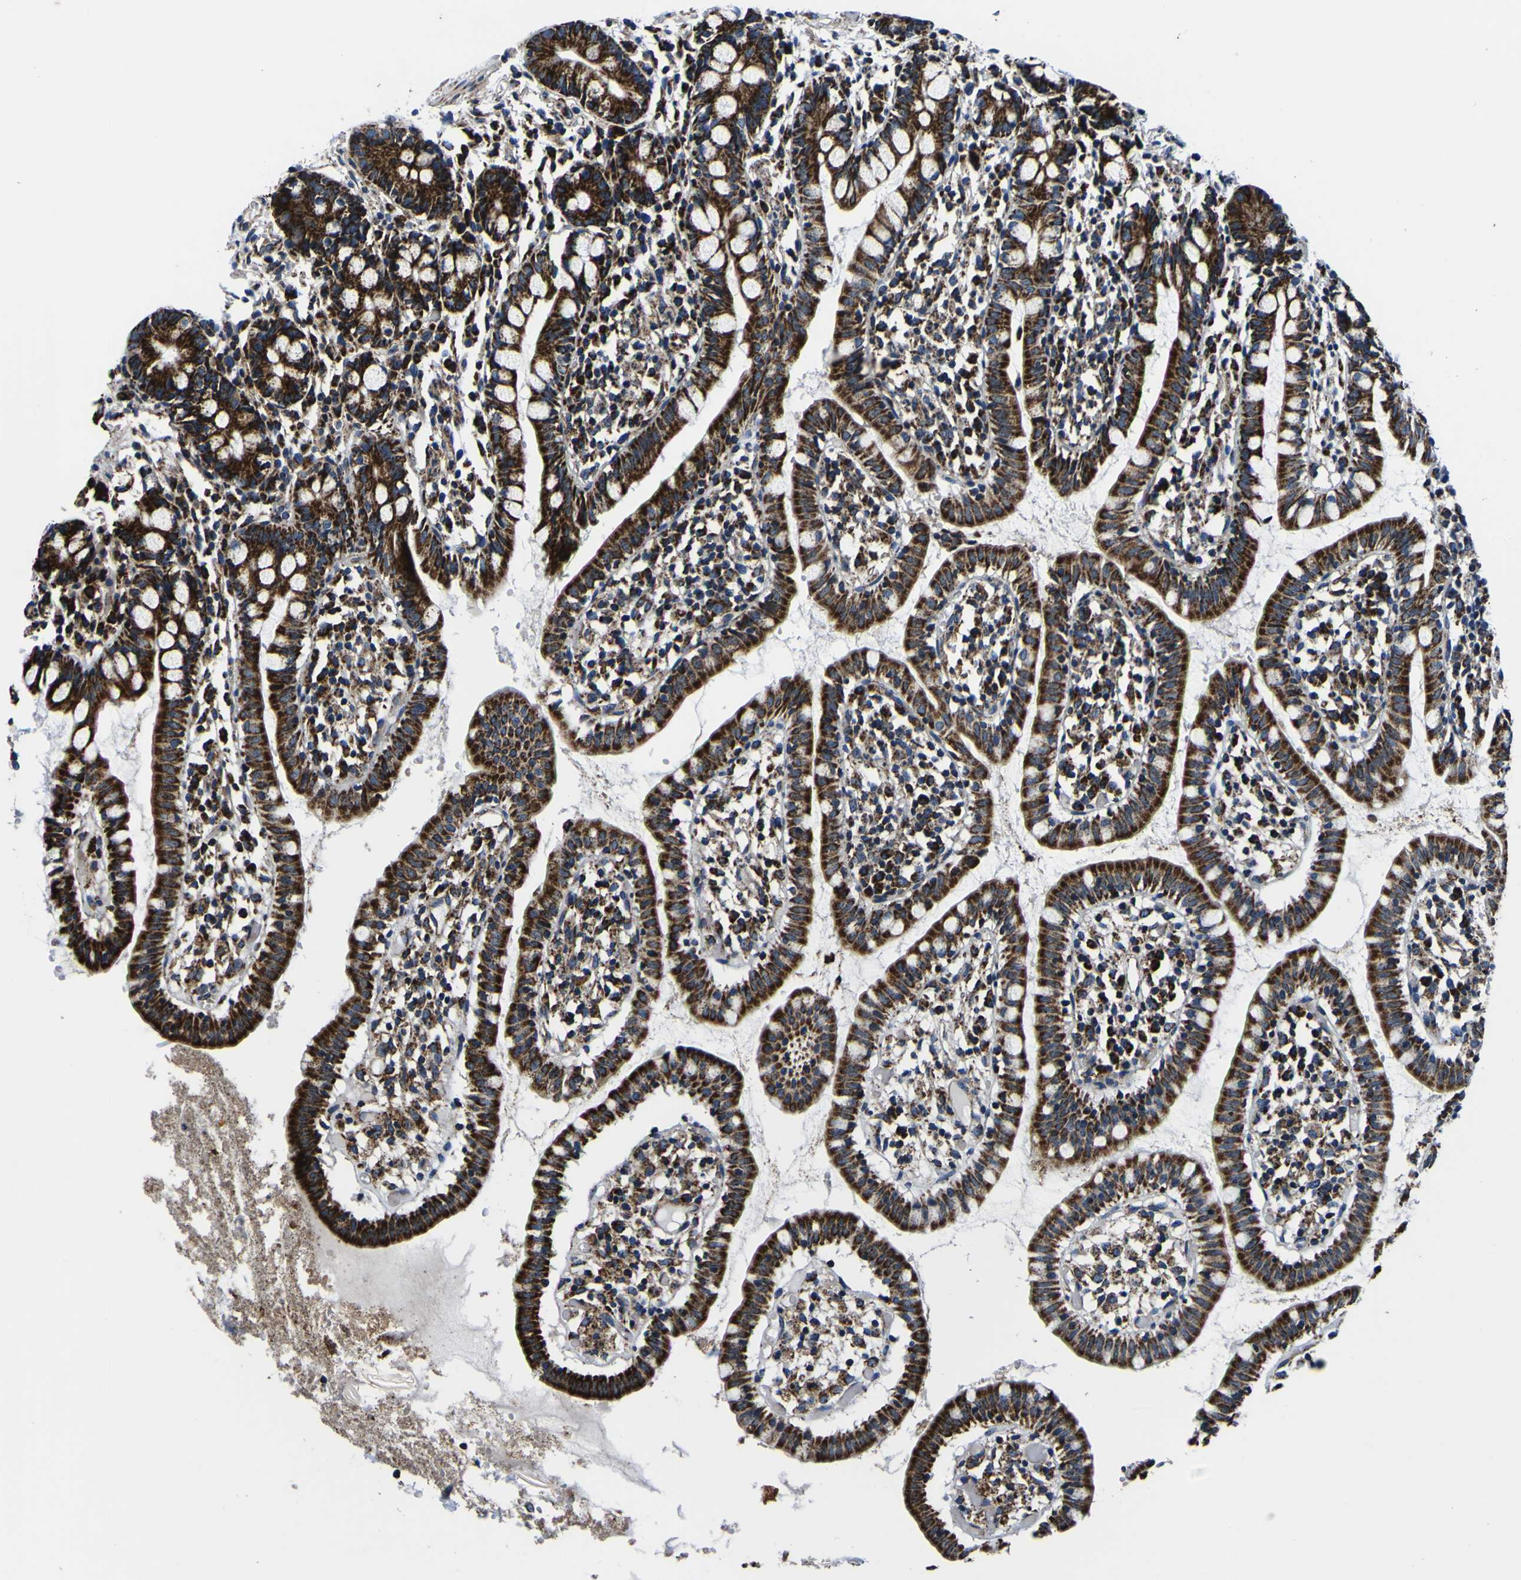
{"staining": {"intensity": "strong", "quantity": ">75%", "location": "cytoplasmic/membranous"}, "tissue": "small intestine", "cell_type": "Glandular cells", "image_type": "normal", "snomed": [{"axis": "morphology", "description": "Normal tissue, NOS"}, {"axis": "morphology", "description": "Cystadenocarcinoma, serous, Metastatic site"}, {"axis": "topography", "description": "Small intestine"}], "caption": "Glandular cells demonstrate strong cytoplasmic/membranous staining in about >75% of cells in benign small intestine. Using DAB (brown) and hematoxylin (blue) stains, captured at high magnification using brightfield microscopy.", "gene": "PTRH2", "patient": {"sex": "female", "age": 61}}